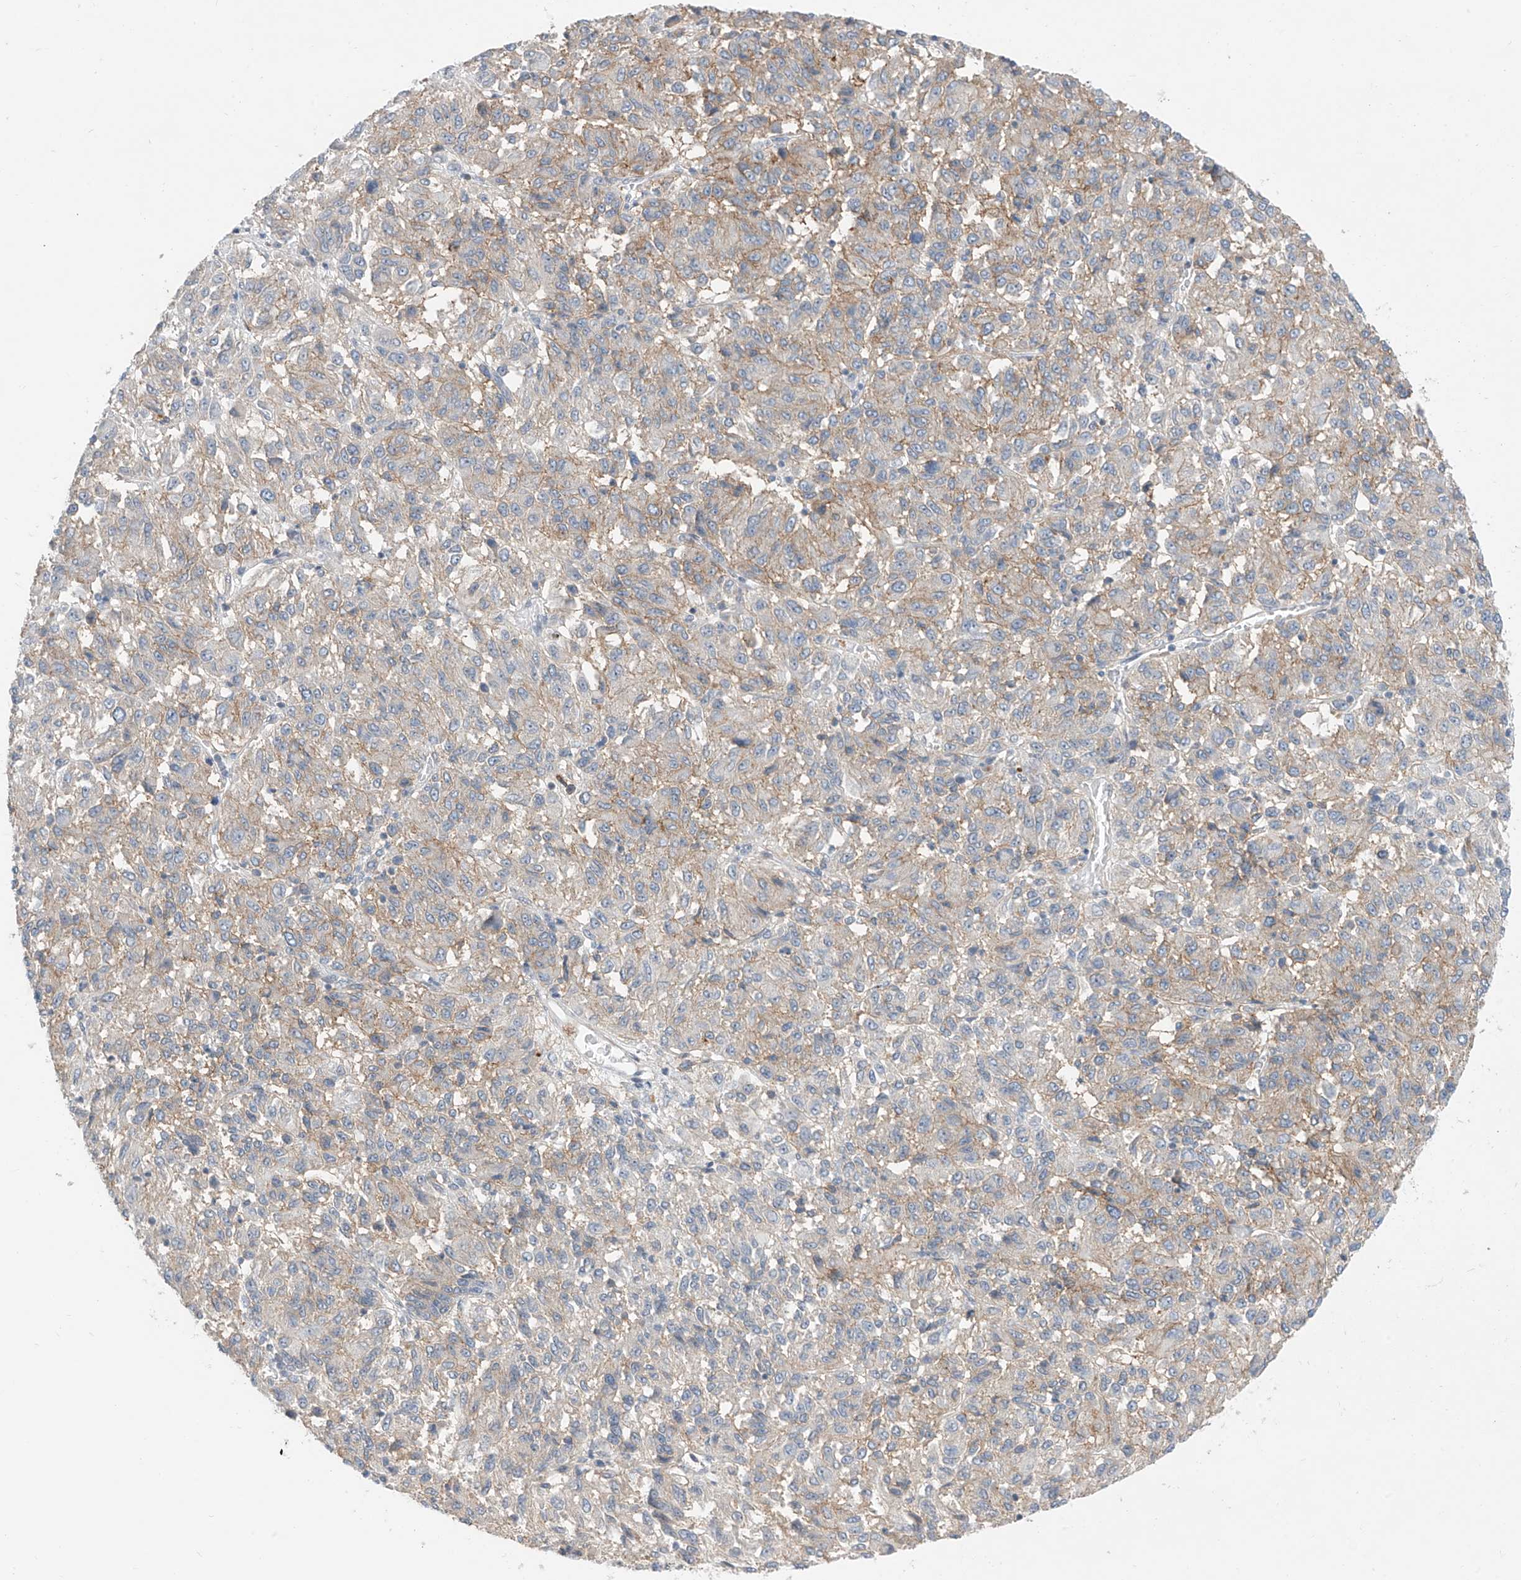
{"staining": {"intensity": "negative", "quantity": "none", "location": "none"}, "tissue": "melanoma", "cell_type": "Tumor cells", "image_type": "cancer", "snomed": [{"axis": "morphology", "description": "Malignant melanoma, Metastatic site"}, {"axis": "topography", "description": "Lung"}], "caption": "This is an immunohistochemistry image of malignant melanoma (metastatic site). There is no positivity in tumor cells.", "gene": "ABLIM2", "patient": {"sex": "male", "age": 64}}